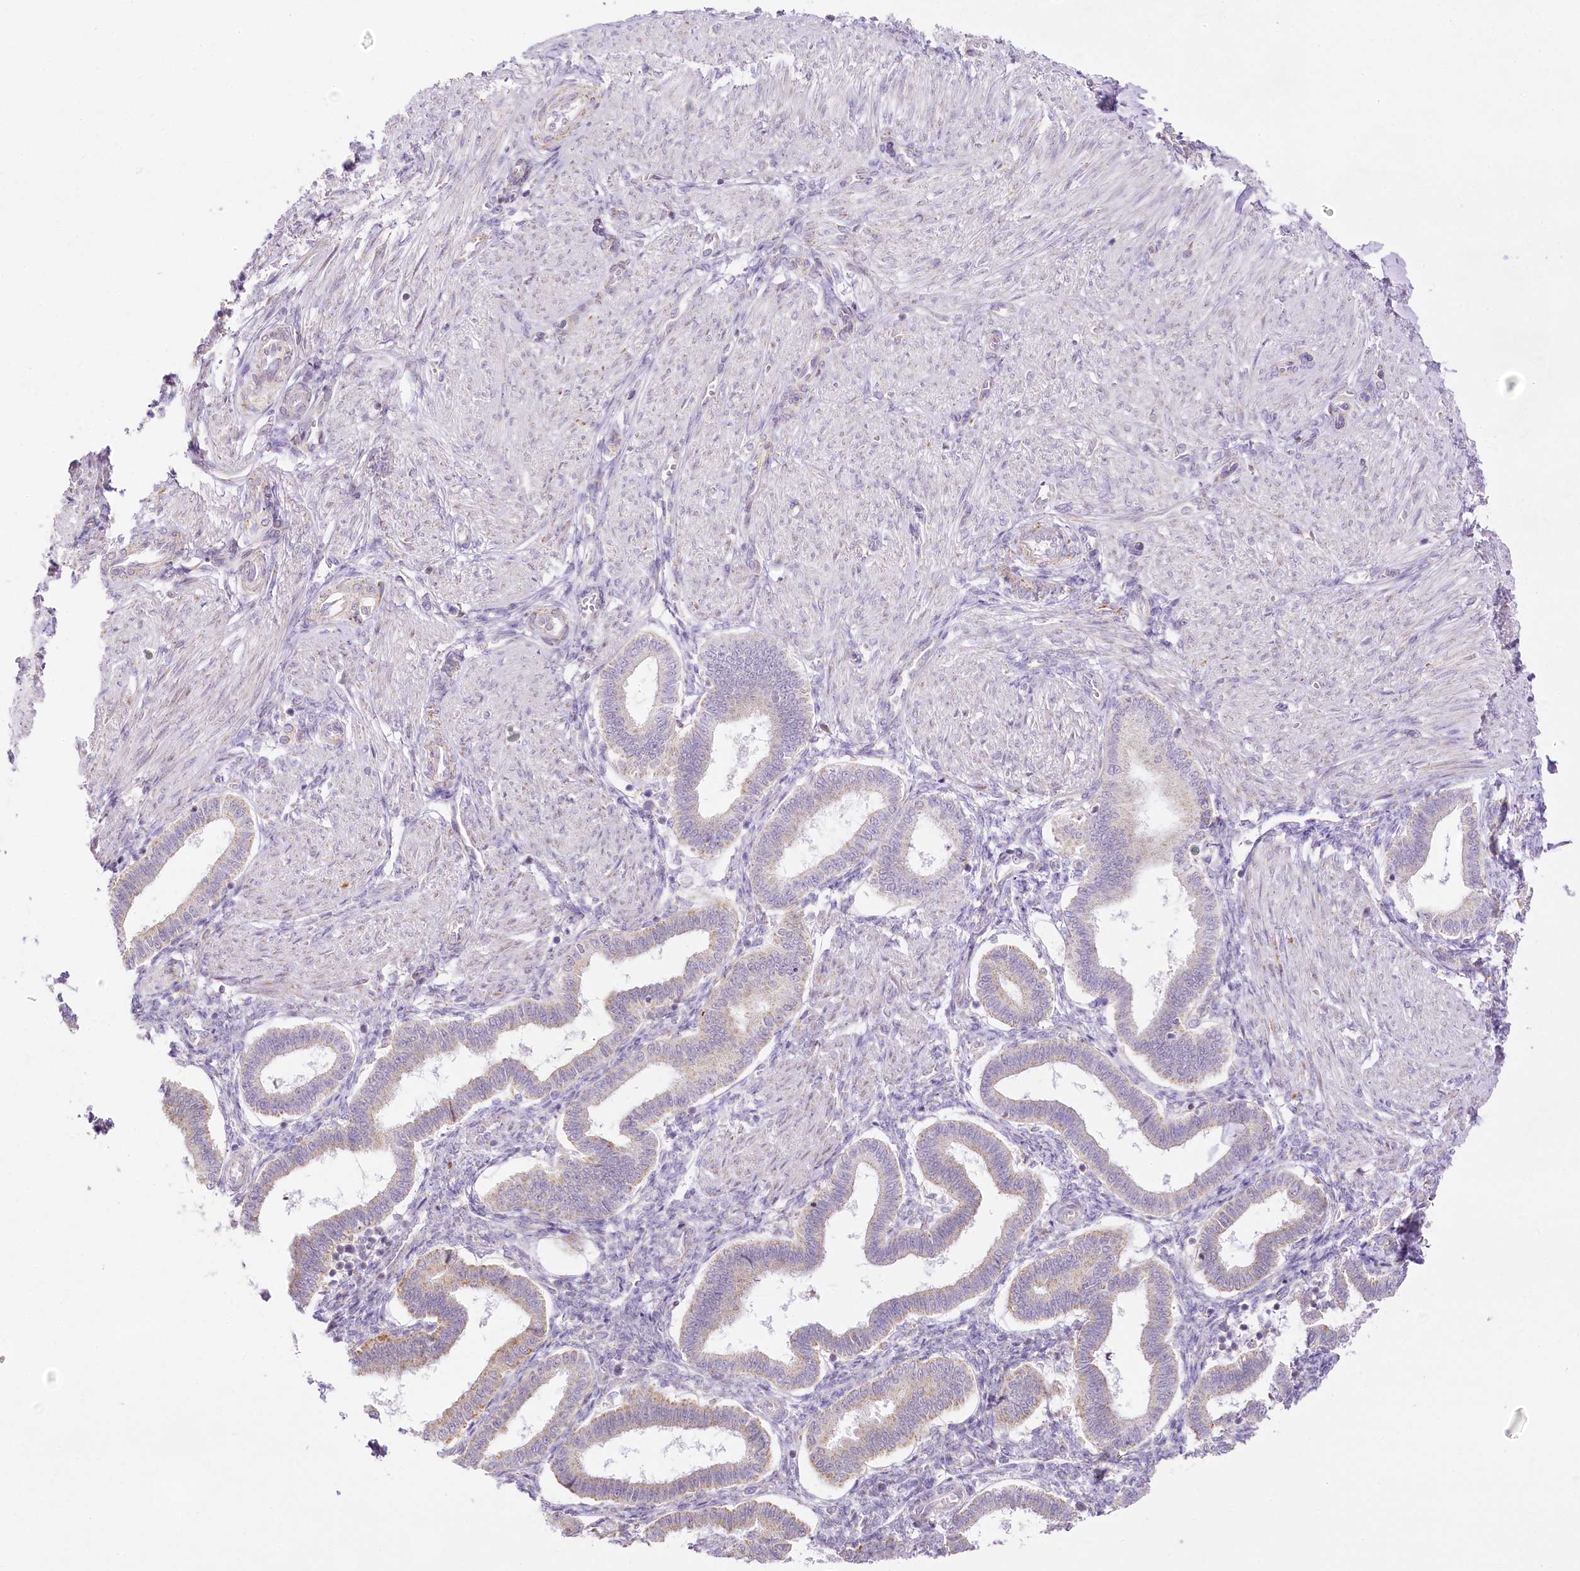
{"staining": {"intensity": "negative", "quantity": "none", "location": "none"}, "tissue": "endometrium", "cell_type": "Cells in endometrial stroma", "image_type": "normal", "snomed": [{"axis": "morphology", "description": "Normal tissue, NOS"}, {"axis": "topography", "description": "Endometrium"}], "caption": "Cells in endometrial stroma are negative for brown protein staining in benign endometrium.", "gene": "CCDC30", "patient": {"sex": "female", "age": 24}}